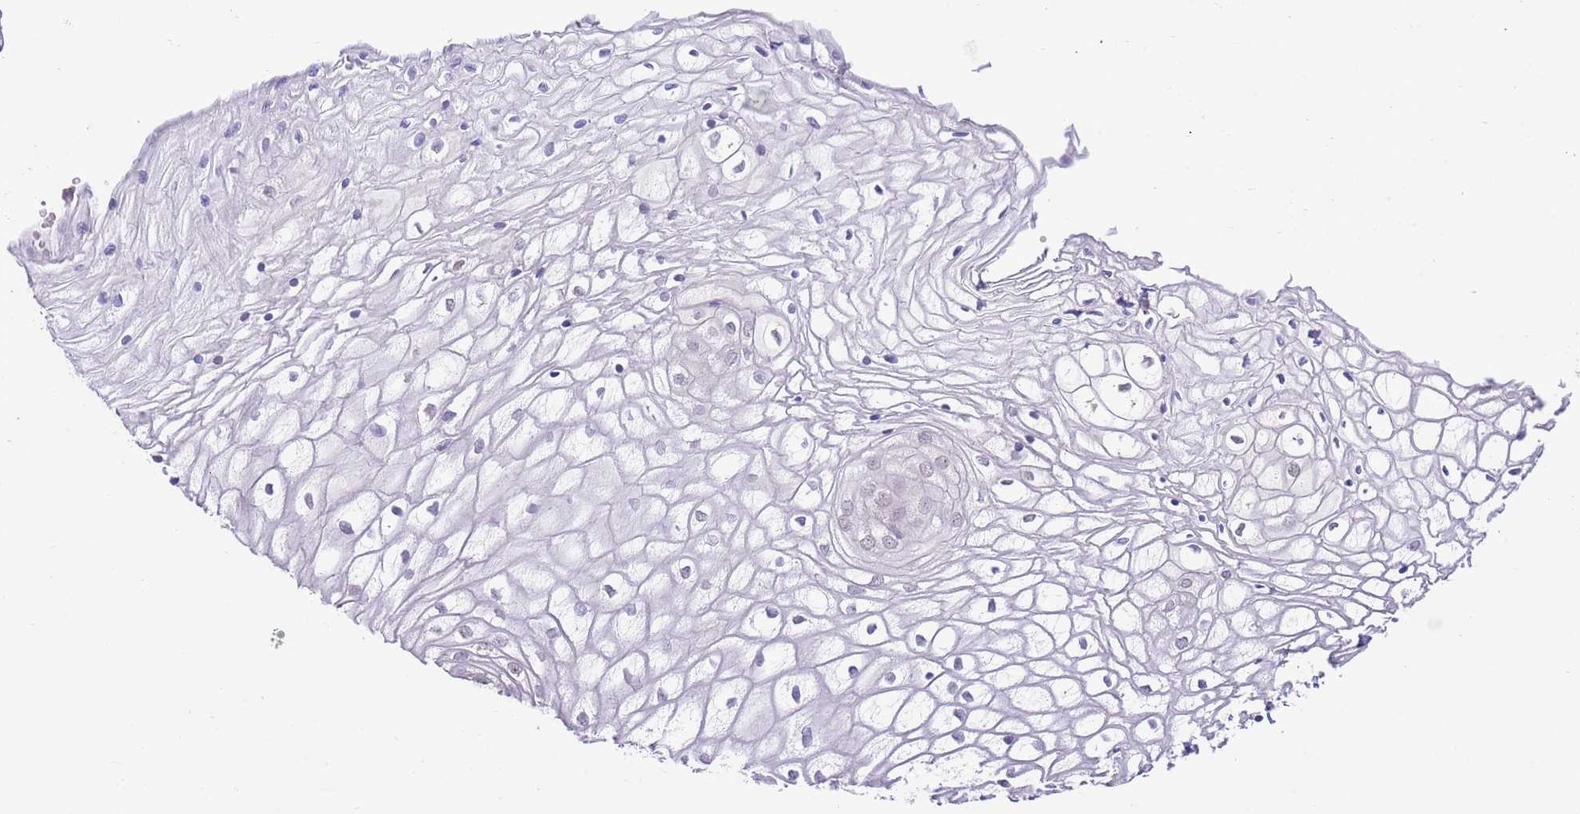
{"staining": {"intensity": "weak", "quantity": "<25%", "location": "nuclear"}, "tissue": "vagina", "cell_type": "Squamous epithelial cells", "image_type": "normal", "snomed": [{"axis": "morphology", "description": "Normal tissue, NOS"}, {"axis": "topography", "description": "Vagina"}], "caption": "Immunohistochemistry (IHC) histopathology image of normal vagina: vagina stained with DAB (3,3'-diaminobenzidine) displays no significant protein expression in squamous epithelial cells.", "gene": "IZUMO4", "patient": {"sex": "female", "age": 34}}